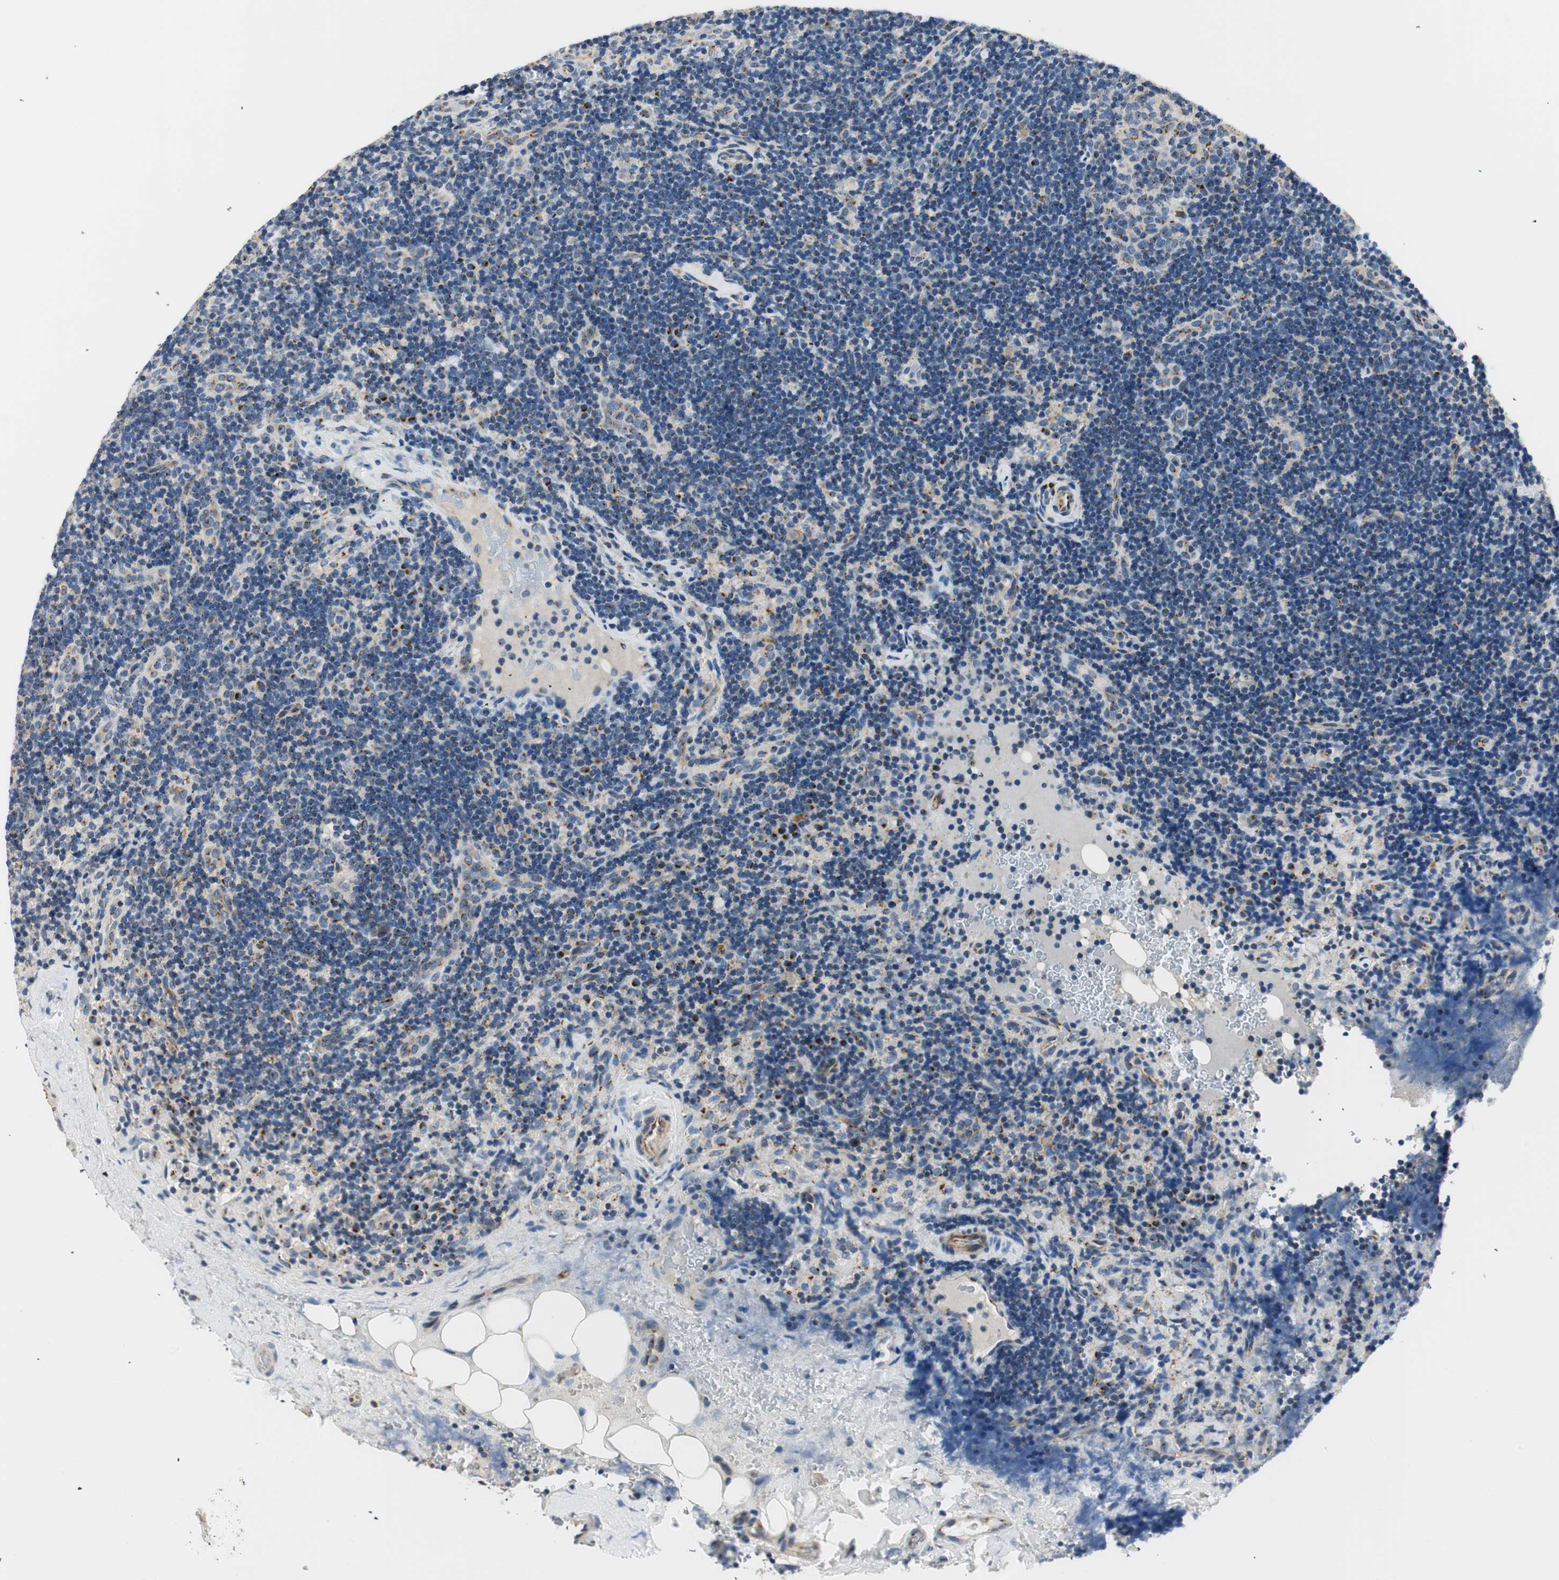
{"staining": {"intensity": "moderate", "quantity": "25%-75%", "location": "cytoplasmic/membranous"}, "tissue": "lymph node", "cell_type": "Germinal center cells", "image_type": "normal", "snomed": [{"axis": "morphology", "description": "Normal tissue, NOS"}, {"axis": "topography", "description": "Lymph node"}], "caption": "This is a photomicrograph of immunohistochemistry (IHC) staining of benign lymph node, which shows moderate expression in the cytoplasmic/membranous of germinal center cells.", "gene": "TMF1", "patient": {"sex": "female", "age": 14}}